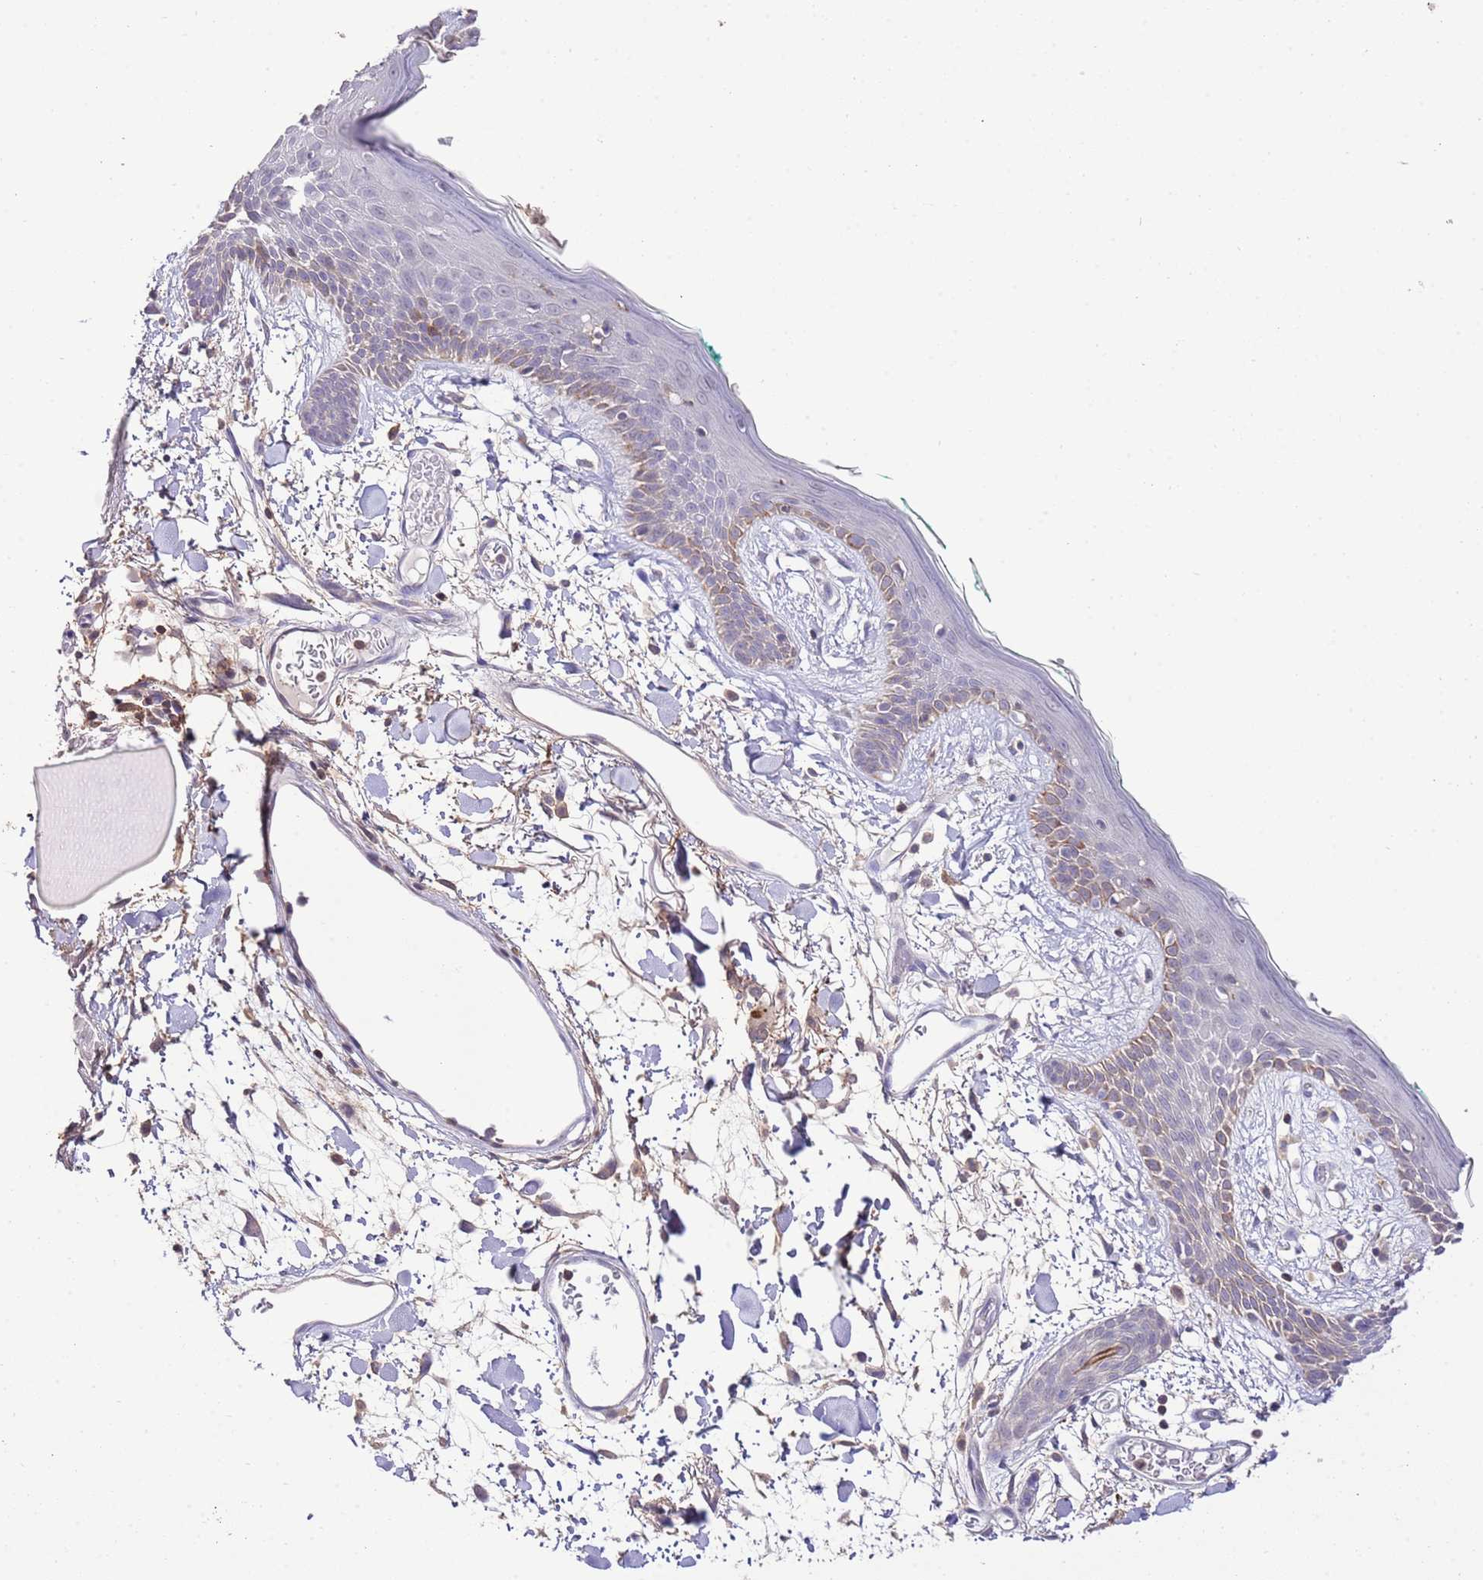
{"staining": {"intensity": "negative", "quantity": "none", "location": "none"}, "tissue": "skin", "cell_type": "Fibroblasts", "image_type": "normal", "snomed": [{"axis": "morphology", "description": "Normal tissue, NOS"}, {"axis": "topography", "description": "Skin"}], "caption": "Immunohistochemistry (IHC) histopathology image of unremarkable skin: skin stained with DAB reveals no significant protein staining in fibroblasts.", "gene": "EFHD1", "patient": {"sex": "male", "age": 79}}